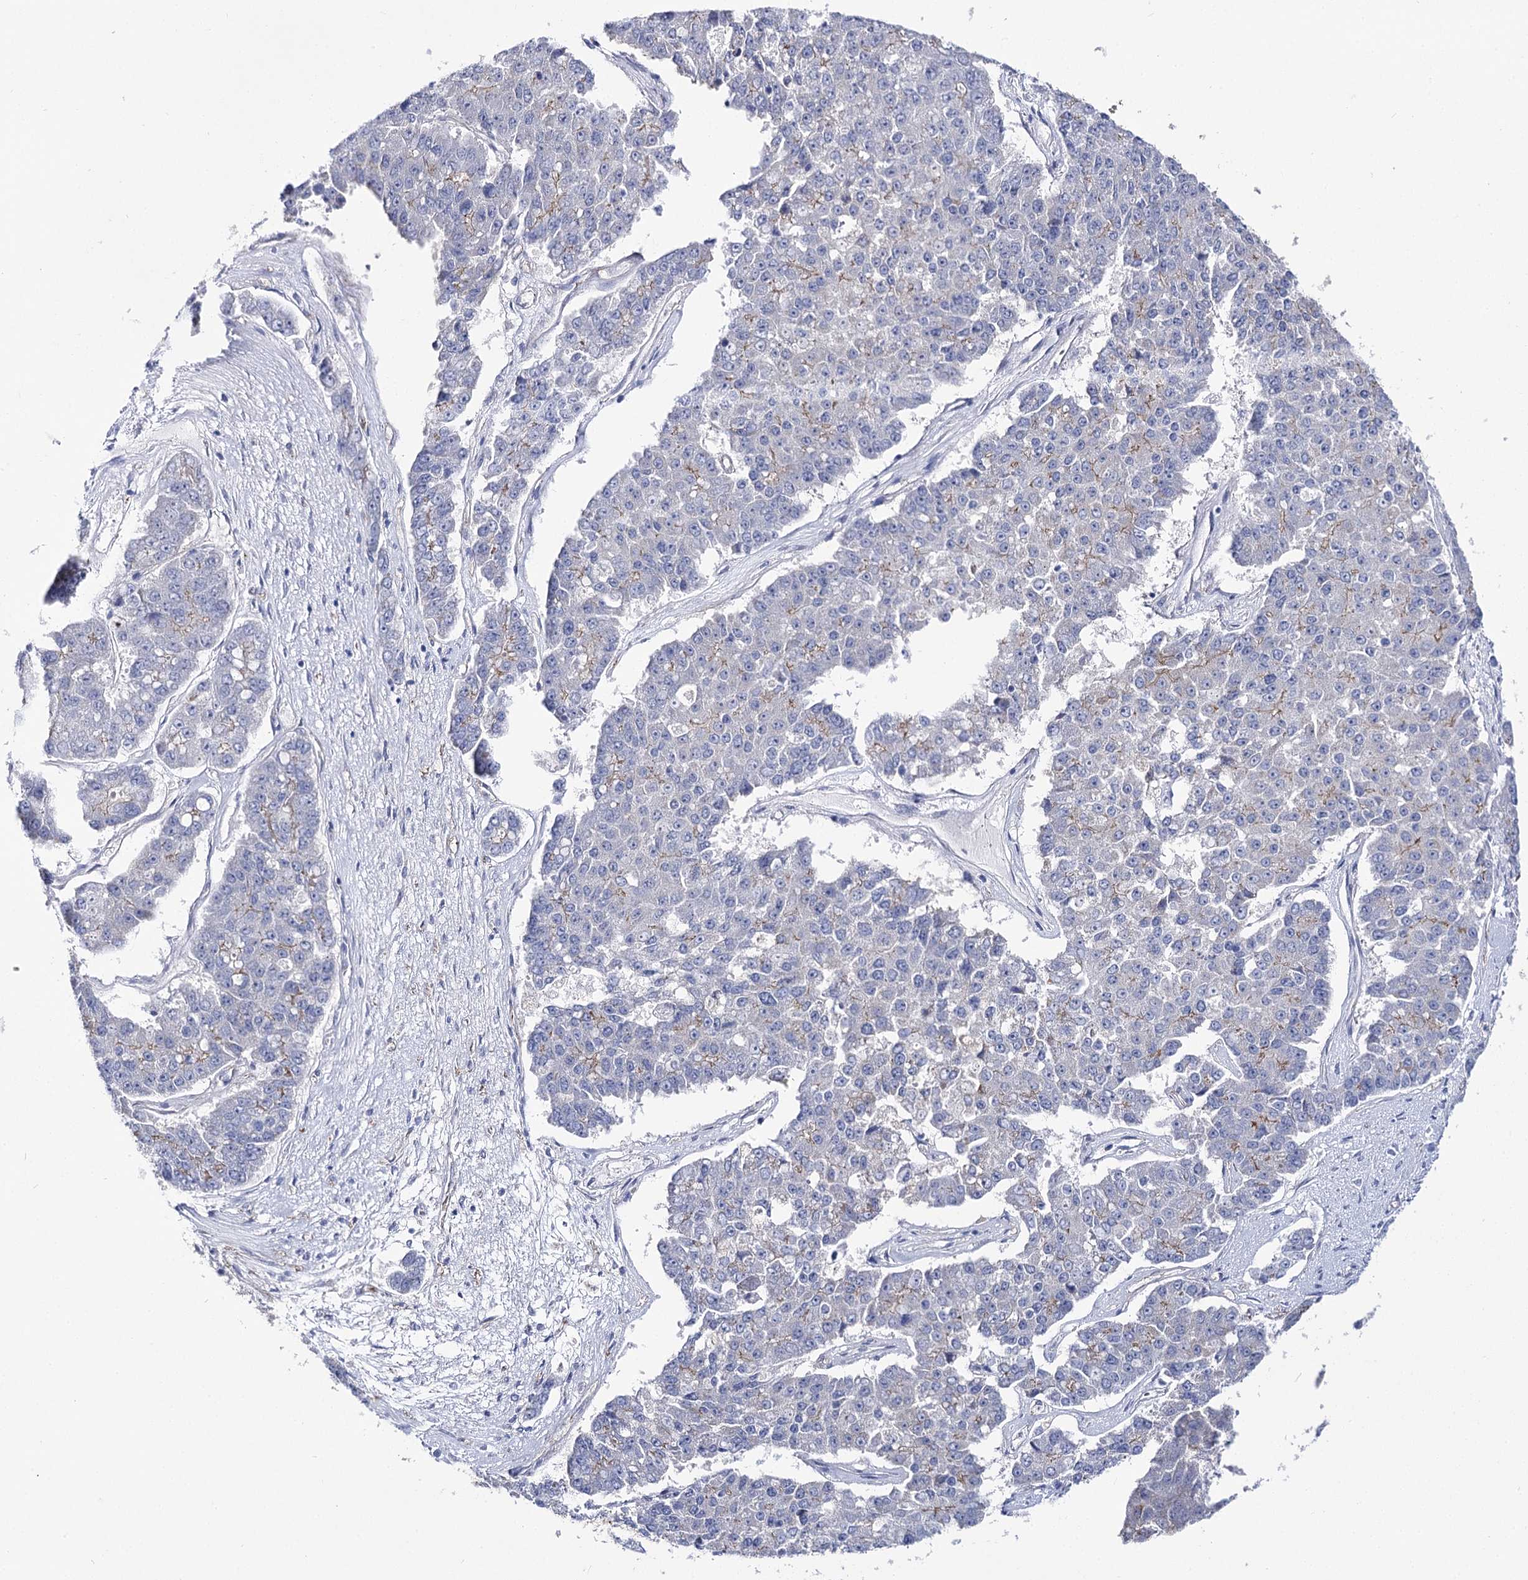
{"staining": {"intensity": "negative", "quantity": "none", "location": "none"}, "tissue": "pancreatic cancer", "cell_type": "Tumor cells", "image_type": "cancer", "snomed": [{"axis": "morphology", "description": "Adenocarcinoma, NOS"}, {"axis": "topography", "description": "Pancreas"}], "caption": "Pancreatic cancer (adenocarcinoma) stained for a protein using immunohistochemistry shows no positivity tumor cells.", "gene": "NRAP", "patient": {"sex": "male", "age": 50}}